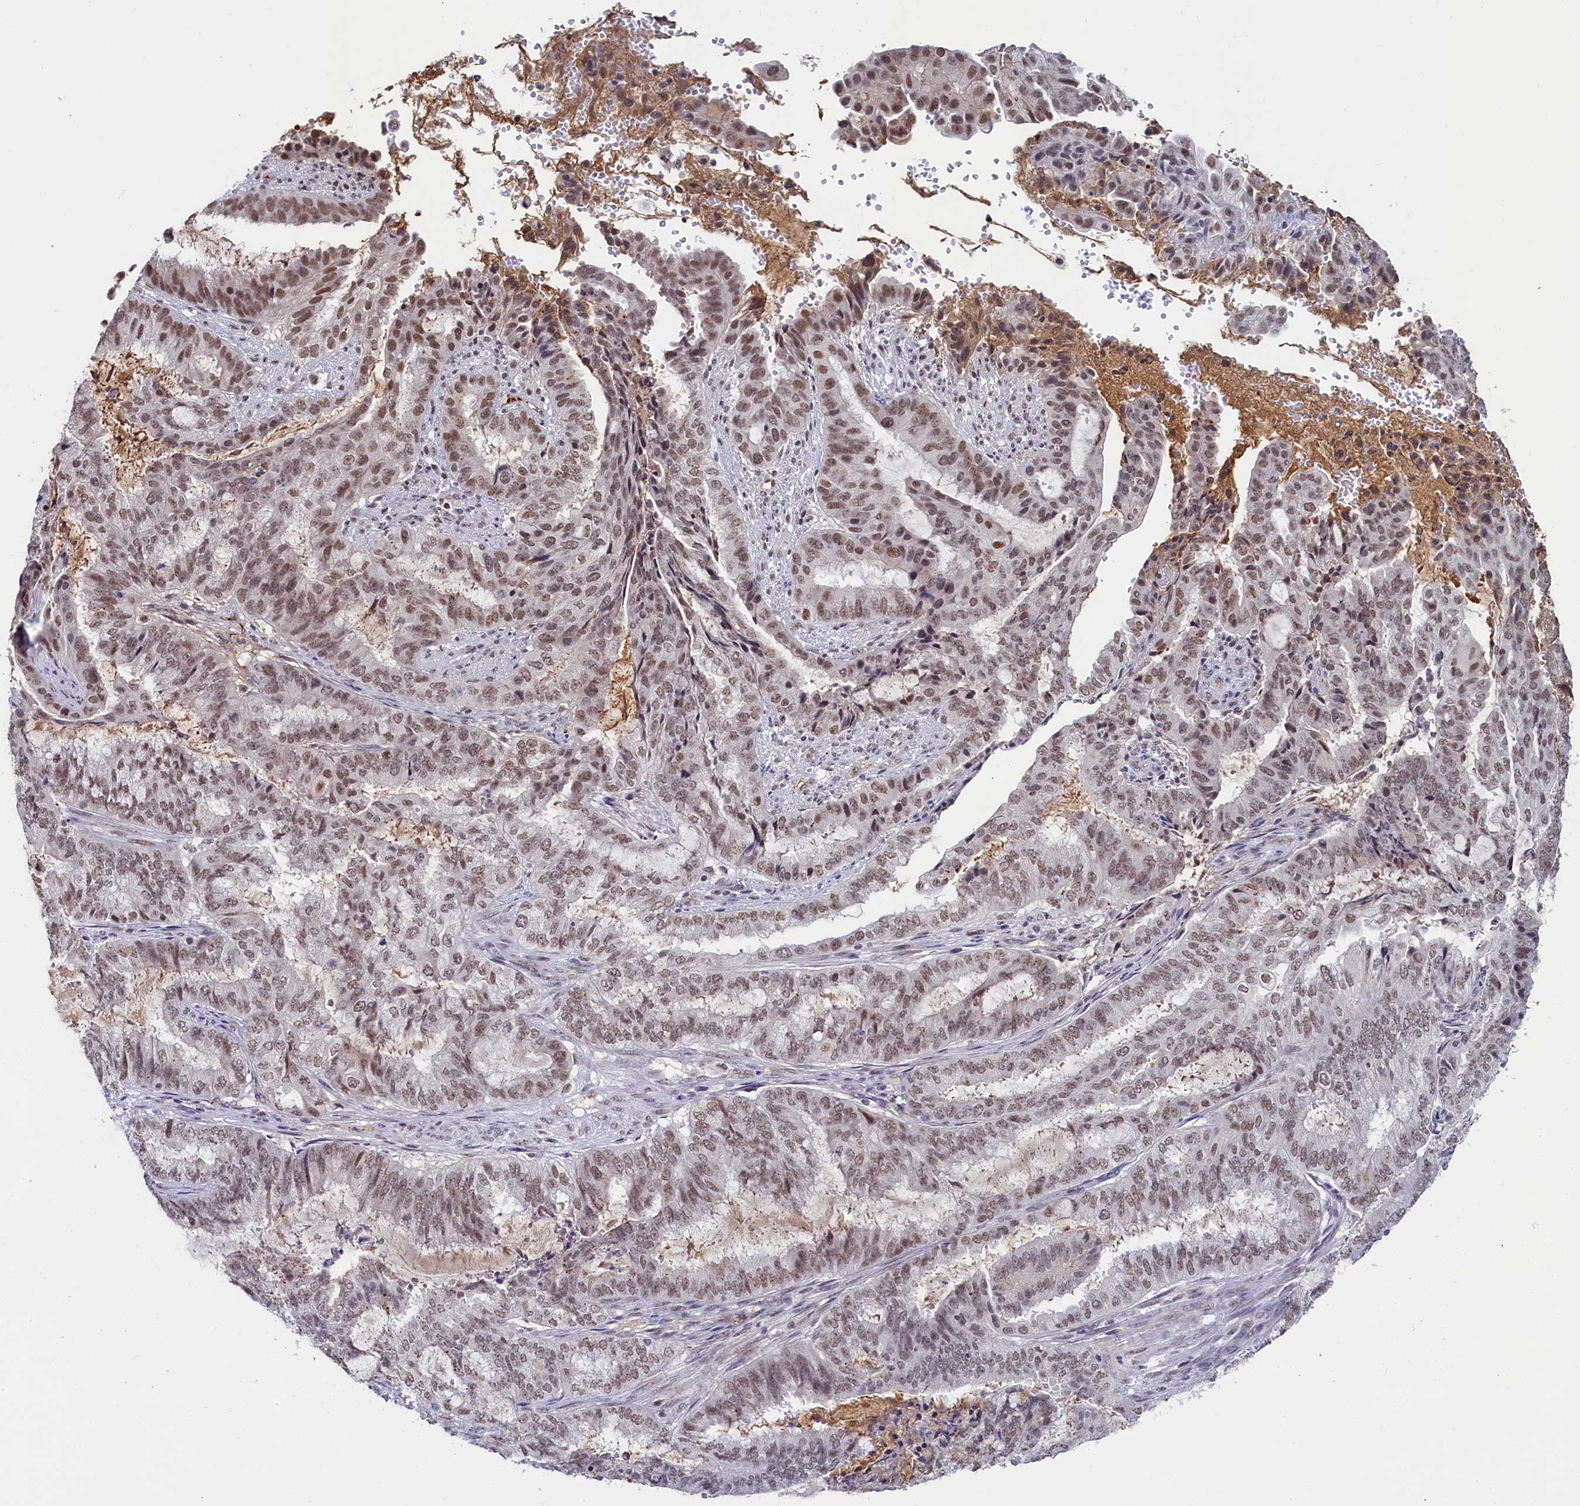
{"staining": {"intensity": "moderate", "quantity": ">75%", "location": "nuclear"}, "tissue": "endometrial cancer", "cell_type": "Tumor cells", "image_type": "cancer", "snomed": [{"axis": "morphology", "description": "Adenocarcinoma, NOS"}, {"axis": "topography", "description": "Endometrium"}], "caption": "Protein analysis of endometrial cancer tissue displays moderate nuclear positivity in approximately >75% of tumor cells.", "gene": "INTS14", "patient": {"sex": "female", "age": 51}}